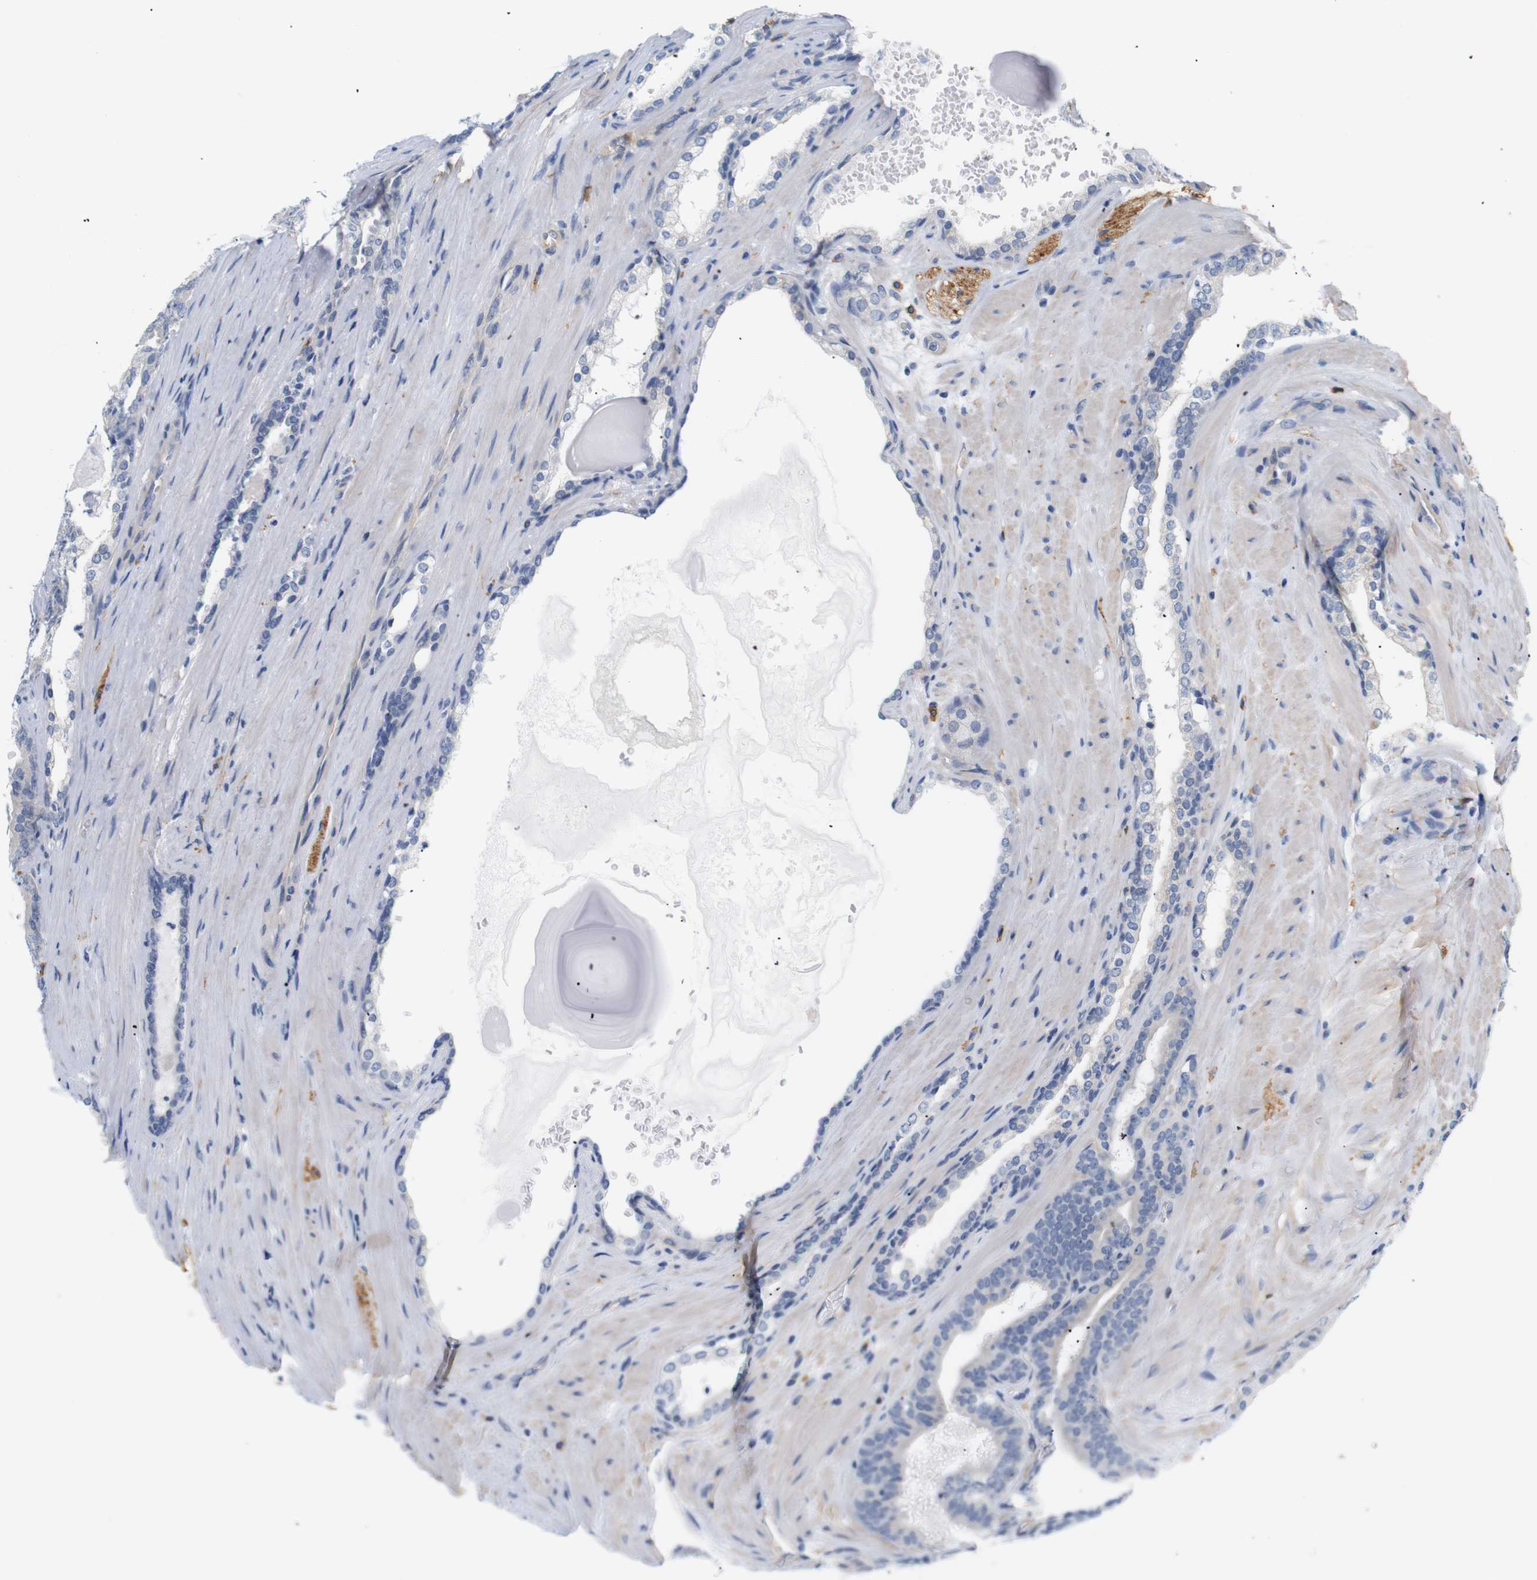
{"staining": {"intensity": "negative", "quantity": "none", "location": "none"}, "tissue": "prostate cancer", "cell_type": "Tumor cells", "image_type": "cancer", "snomed": [{"axis": "morphology", "description": "Adenocarcinoma, High grade"}, {"axis": "topography", "description": "Prostate"}], "caption": "A micrograph of human prostate cancer is negative for staining in tumor cells. (Brightfield microscopy of DAB IHC at high magnification).", "gene": "STMN3", "patient": {"sex": "male", "age": 60}}